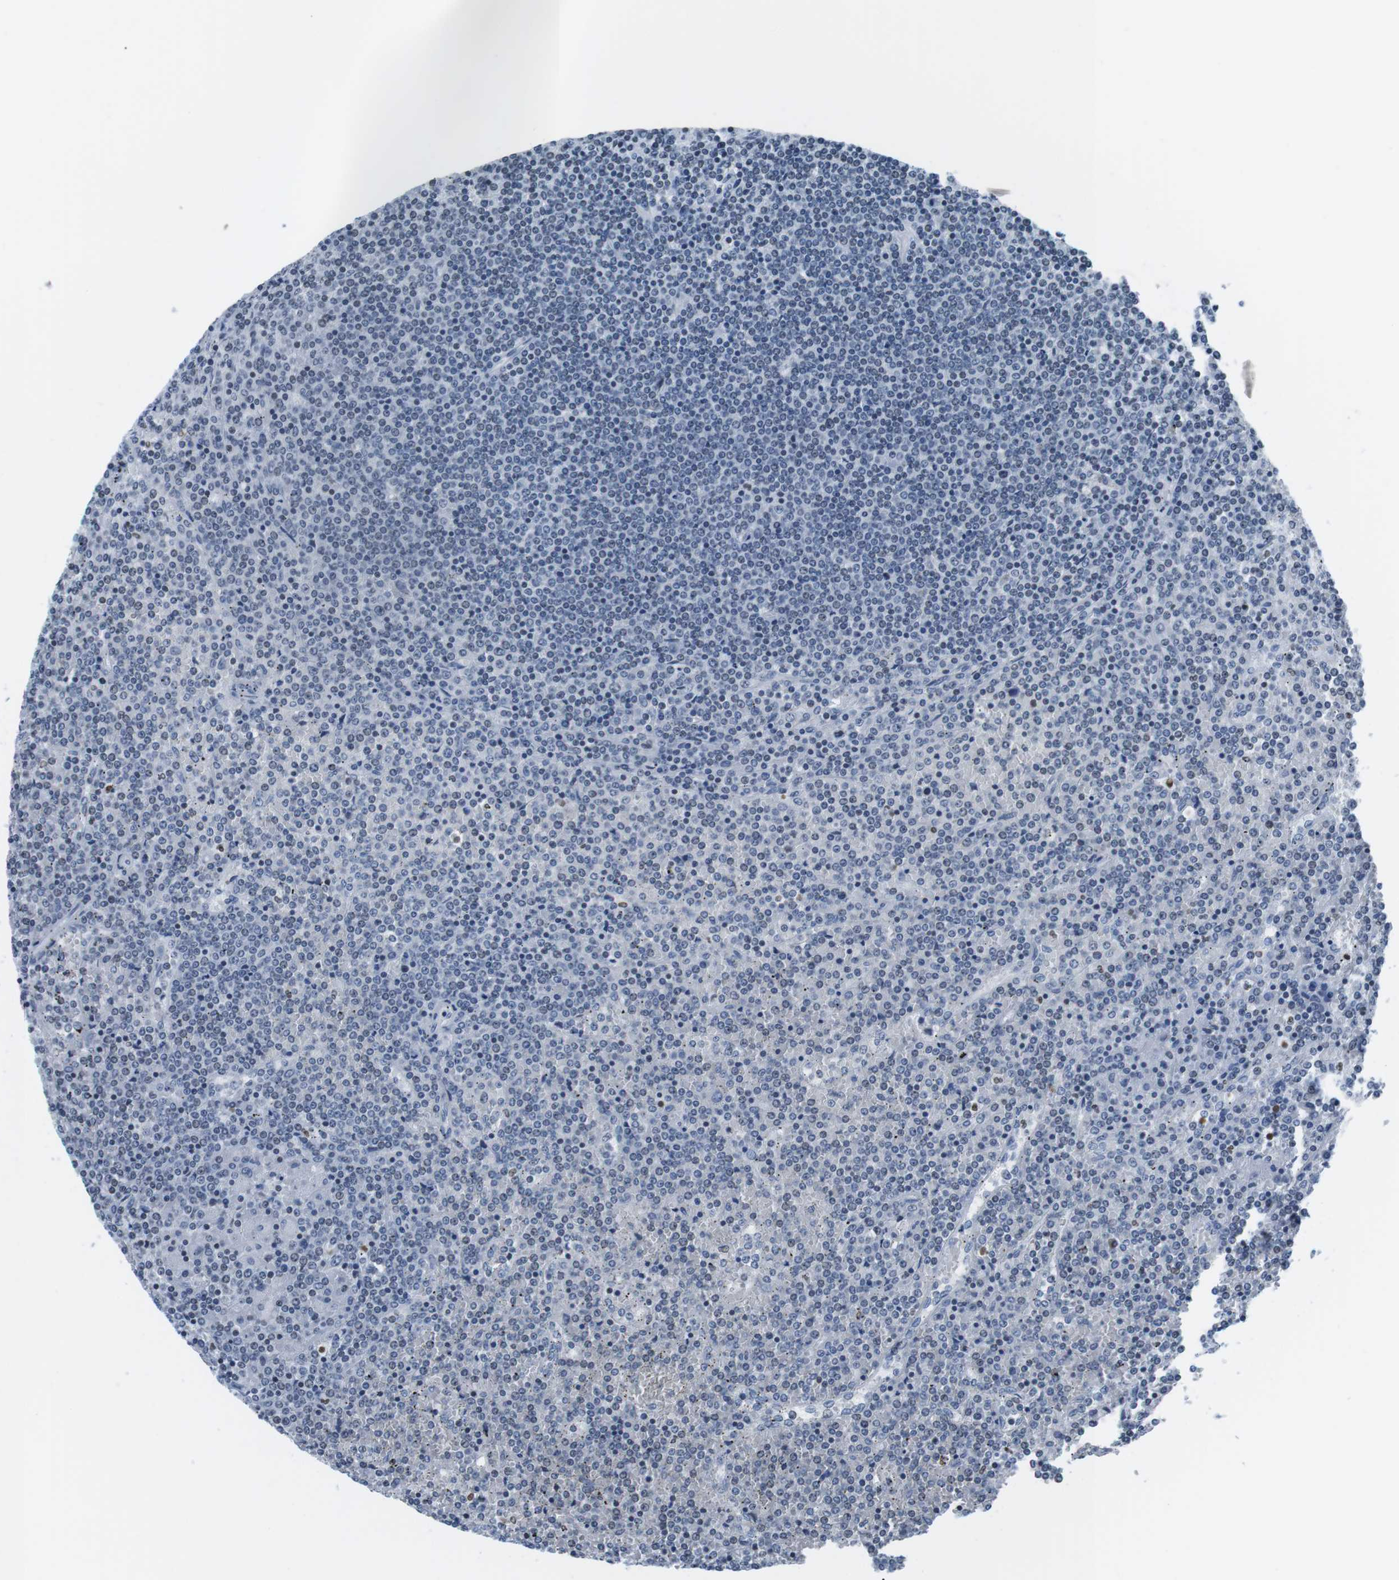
{"staining": {"intensity": "negative", "quantity": "none", "location": "none"}, "tissue": "lymphoma", "cell_type": "Tumor cells", "image_type": "cancer", "snomed": [{"axis": "morphology", "description": "Malignant lymphoma, non-Hodgkin's type, Low grade"}, {"axis": "topography", "description": "Spleen"}], "caption": "The image reveals no staining of tumor cells in lymphoma.", "gene": "E2F2", "patient": {"sex": "female", "age": 19}}